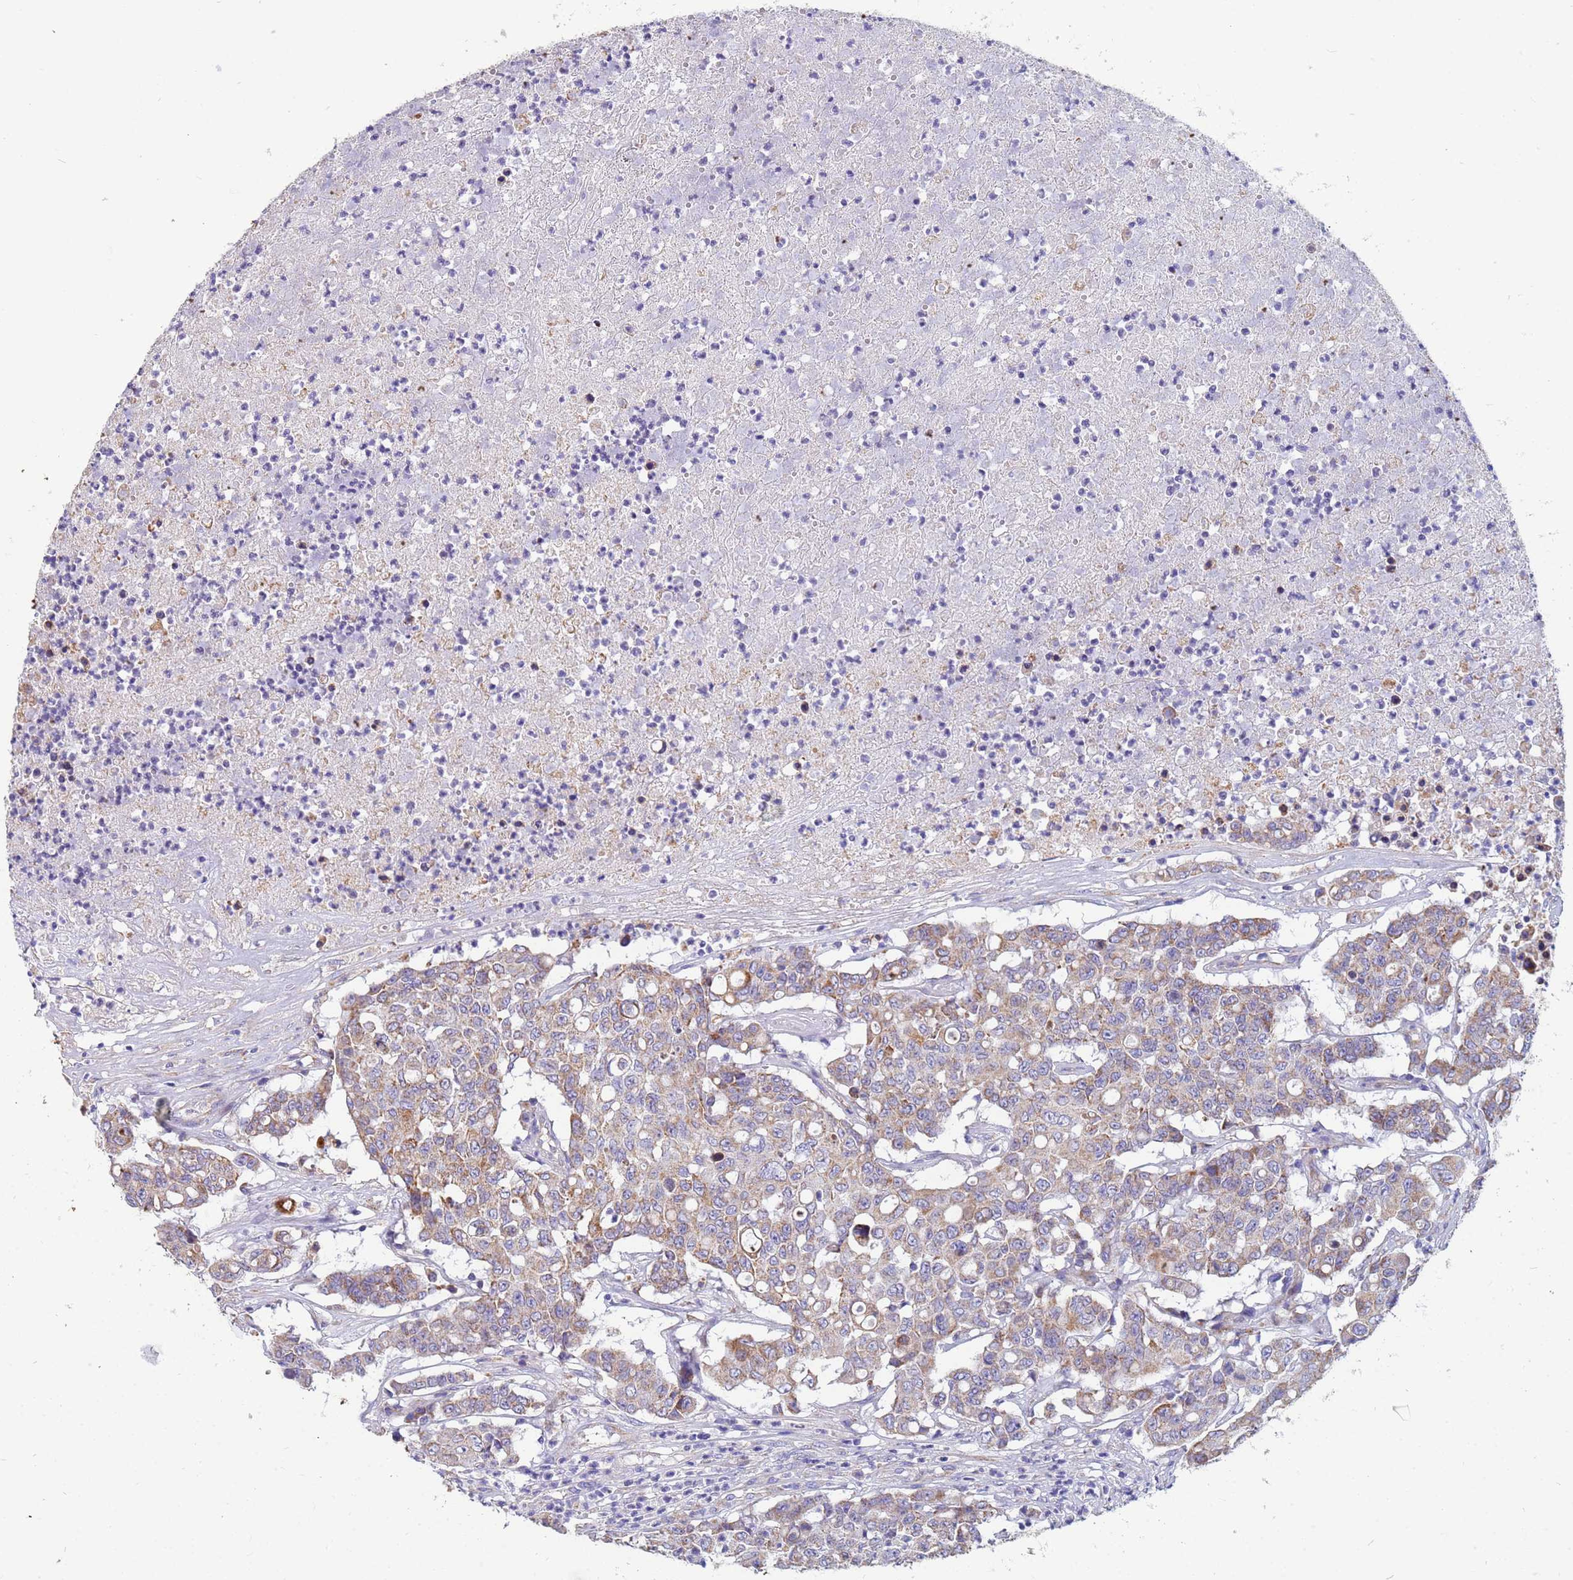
{"staining": {"intensity": "moderate", "quantity": ">75%", "location": "cytoplasmic/membranous"}, "tissue": "colorectal cancer", "cell_type": "Tumor cells", "image_type": "cancer", "snomed": [{"axis": "morphology", "description": "Adenocarcinoma, NOS"}, {"axis": "topography", "description": "Colon"}], "caption": "Moderate cytoplasmic/membranous expression for a protein is present in approximately >75% of tumor cells of colorectal adenocarcinoma using immunohistochemistry.", "gene": "UQCRH", "patient": {"sex": "male", "age": 51}}